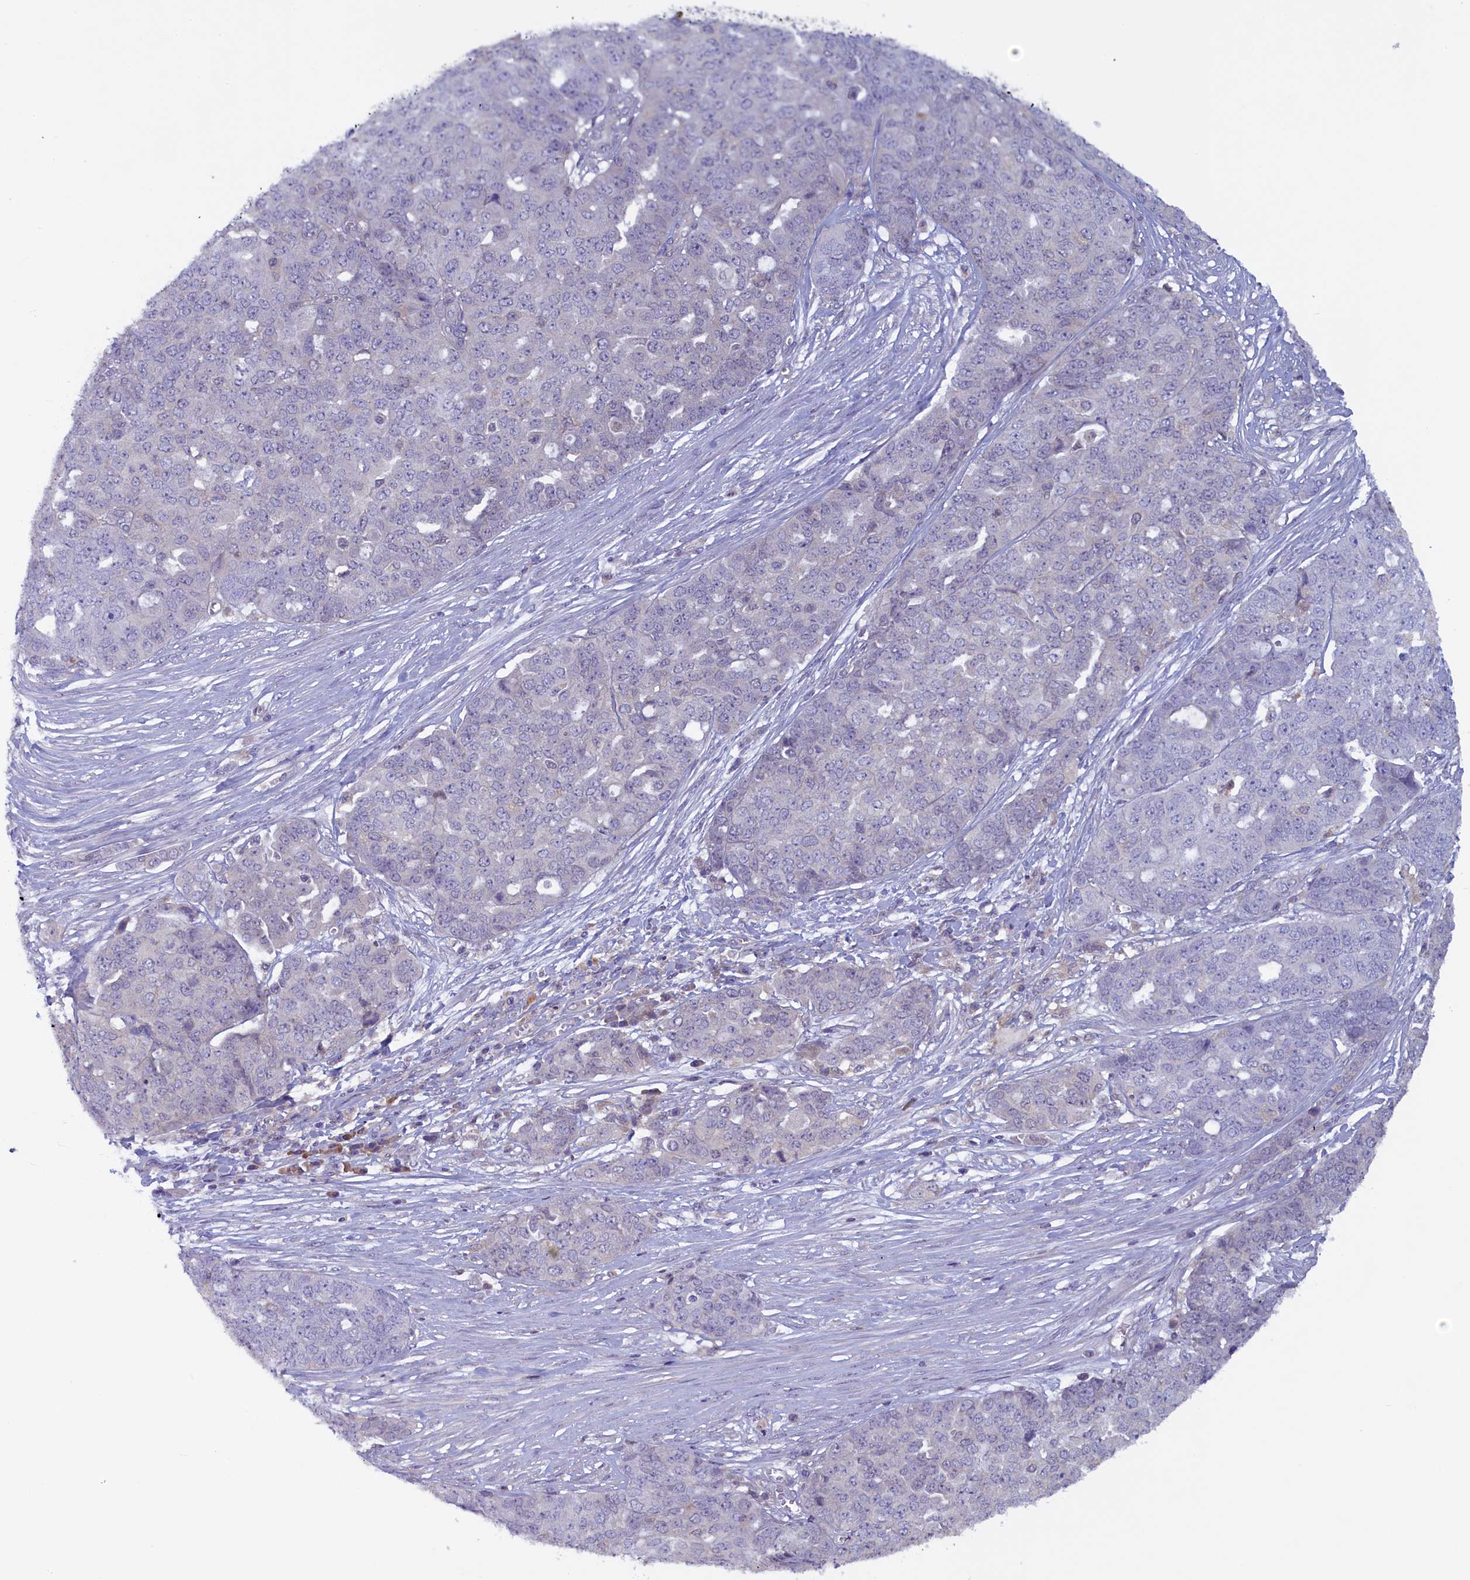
{"staining": {"intensity": "negative", "quantity": "none", "location": "none"}, "tissue": "ovarian cancer", "cell_type": "Tumor cells", "image_type": "cancer", "snomed": [{"axis": "morphology", "description": "Cystadenocarcinoma, serous, NOS"}, {"axis": "topography", "description": "Soft tissue"}, {"axis": "topography", "description": "Ovary"}], "caption": "Histopathology image shows no significant protein staining in tumor cells of ovarian cancer.", "gene": "NUBP1", "patient": {"sex": "female", "age": 57}}